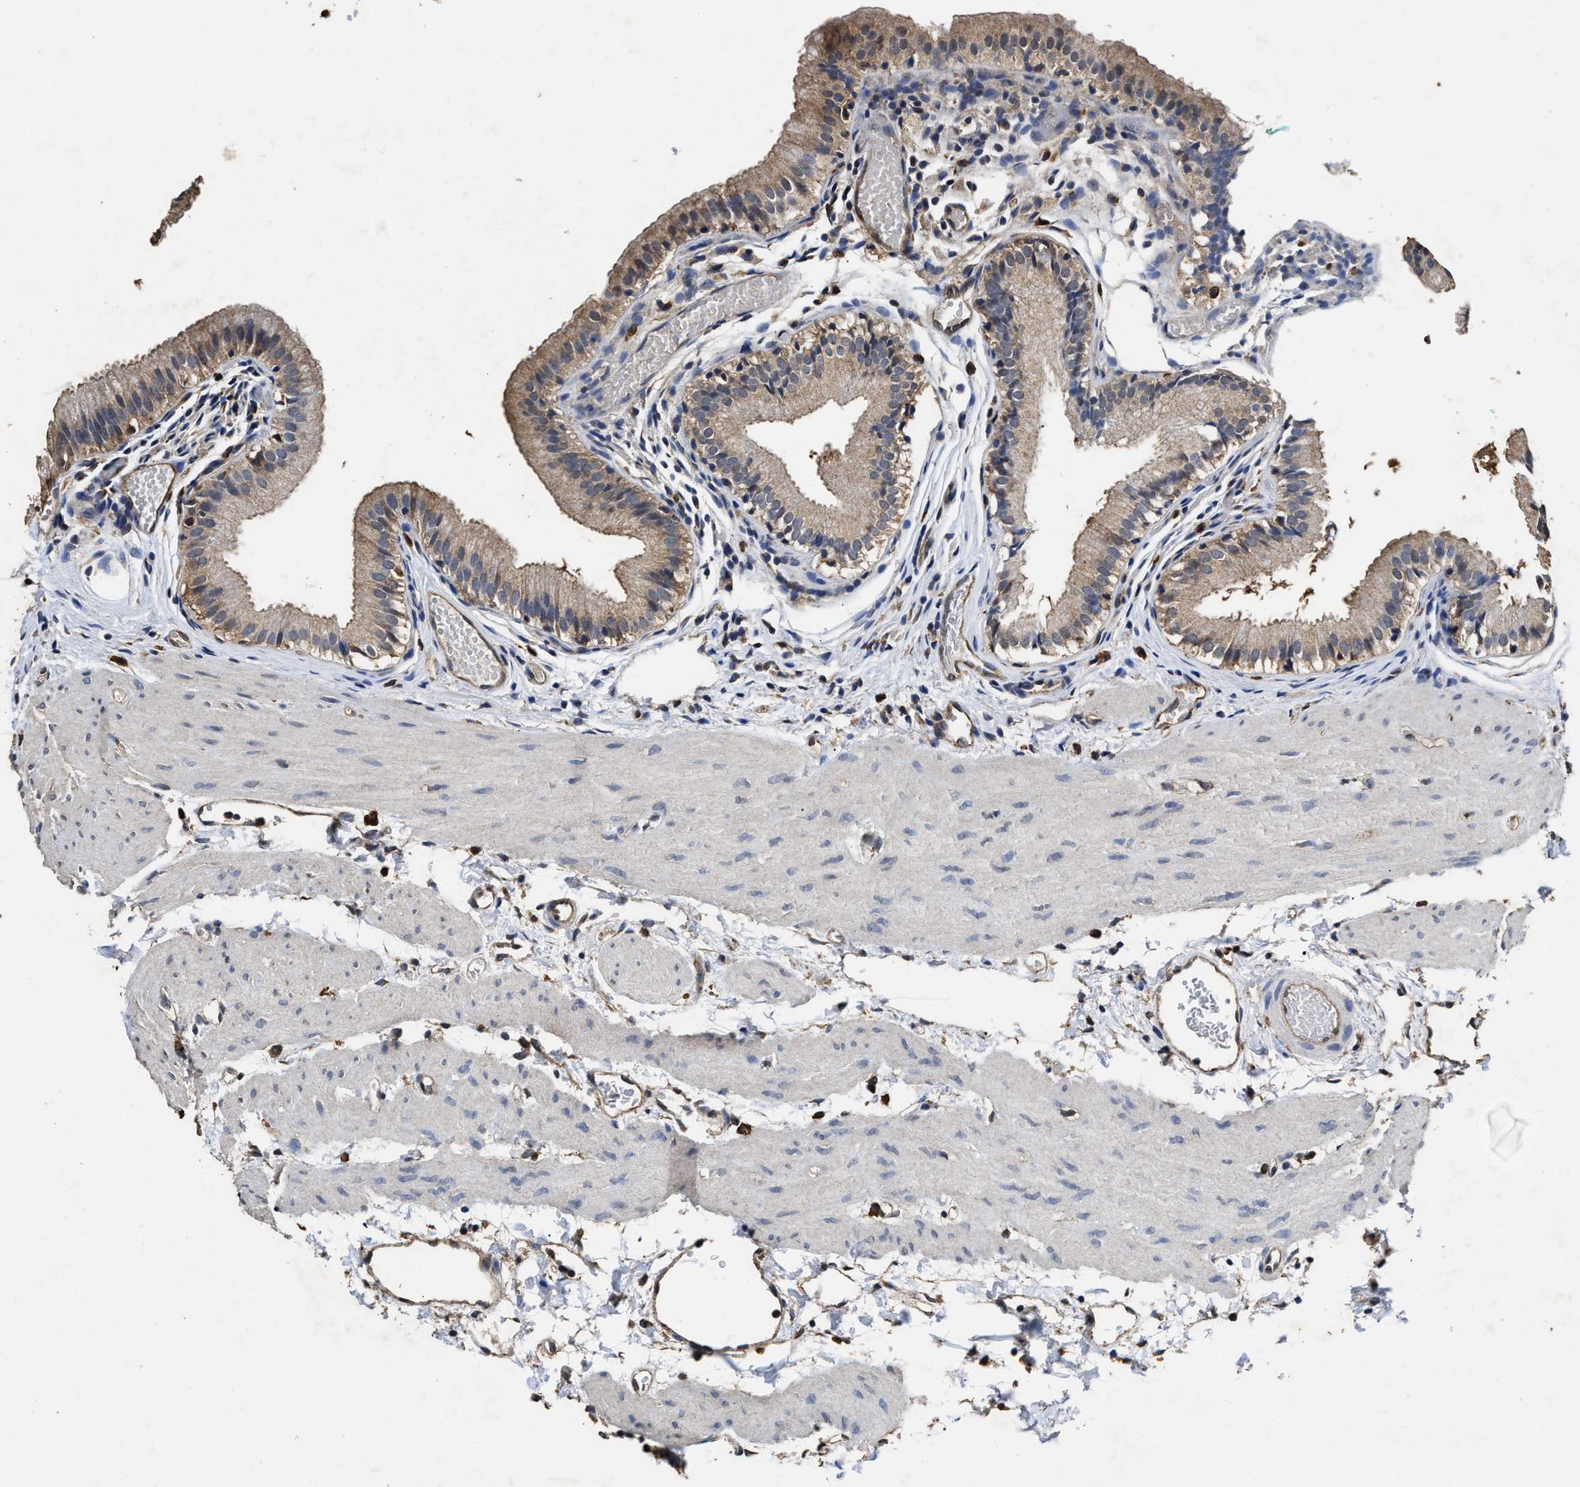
{"staining": {"intensity": "moderate", "quantity": ">75%", "location": "cytoplasmic/membranous"}, "tissue": "gallbladder", "cell_type": "Glandular cells", "image_type": "normal", "snomed": [{"axis": "morphology", "description": "Normal tissue, NOS"}, {"axis": "topography", "description": "Gallbladder"}], "caption": "The histopathology image exhibits a brown stain indicating the presence of a protein in the cytoplasmic/membranous of glandular cells in gallbladder. The staining was performed using DAB, with brown indicating positive protein expression. Nuclei are stained blue with hematoxylin.", "gene": "YWHAE", "patient": {"sex": "female", "age": 26}}